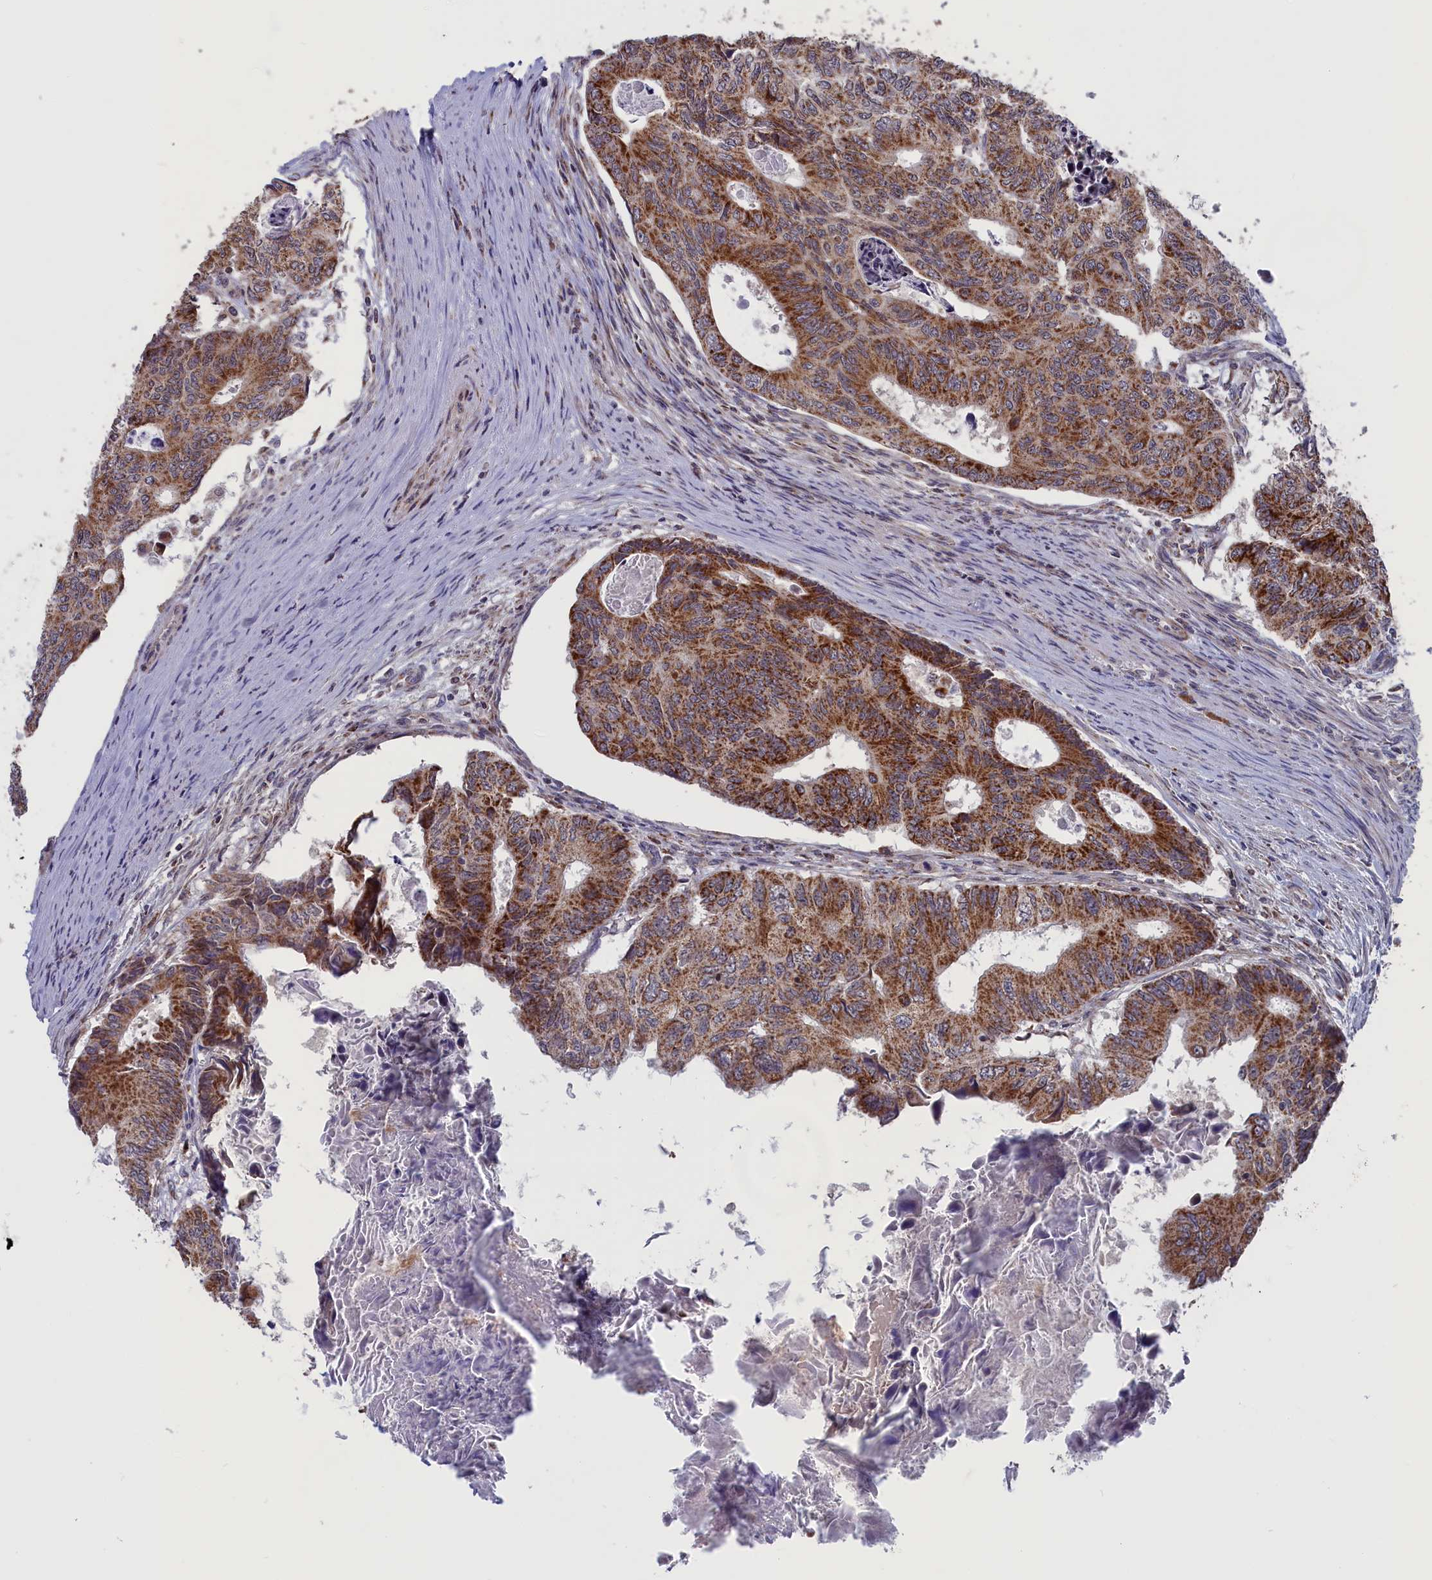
{"staining": {"intensity": "moderate", "quantity": ">75%", "location": "cytoplasmic/membranous"}, "tissue": "colorectal cancer", "cell_type": "Tumor cells", "image_type": "cancer", "snomed": [{"axis": "morphology", "description": "Adenocarcinoma, NOS"}, {"axis": "topography", "description": "Colon"}], "caption": "The immunohistochemical stain labels moderate cytoplasmic/membranous positivity in tumor cells of colorectal cancer (adenocarcinoma) tissue.", "gene": "TIMM44", "patient": {"sex": "male", "age": 85}}